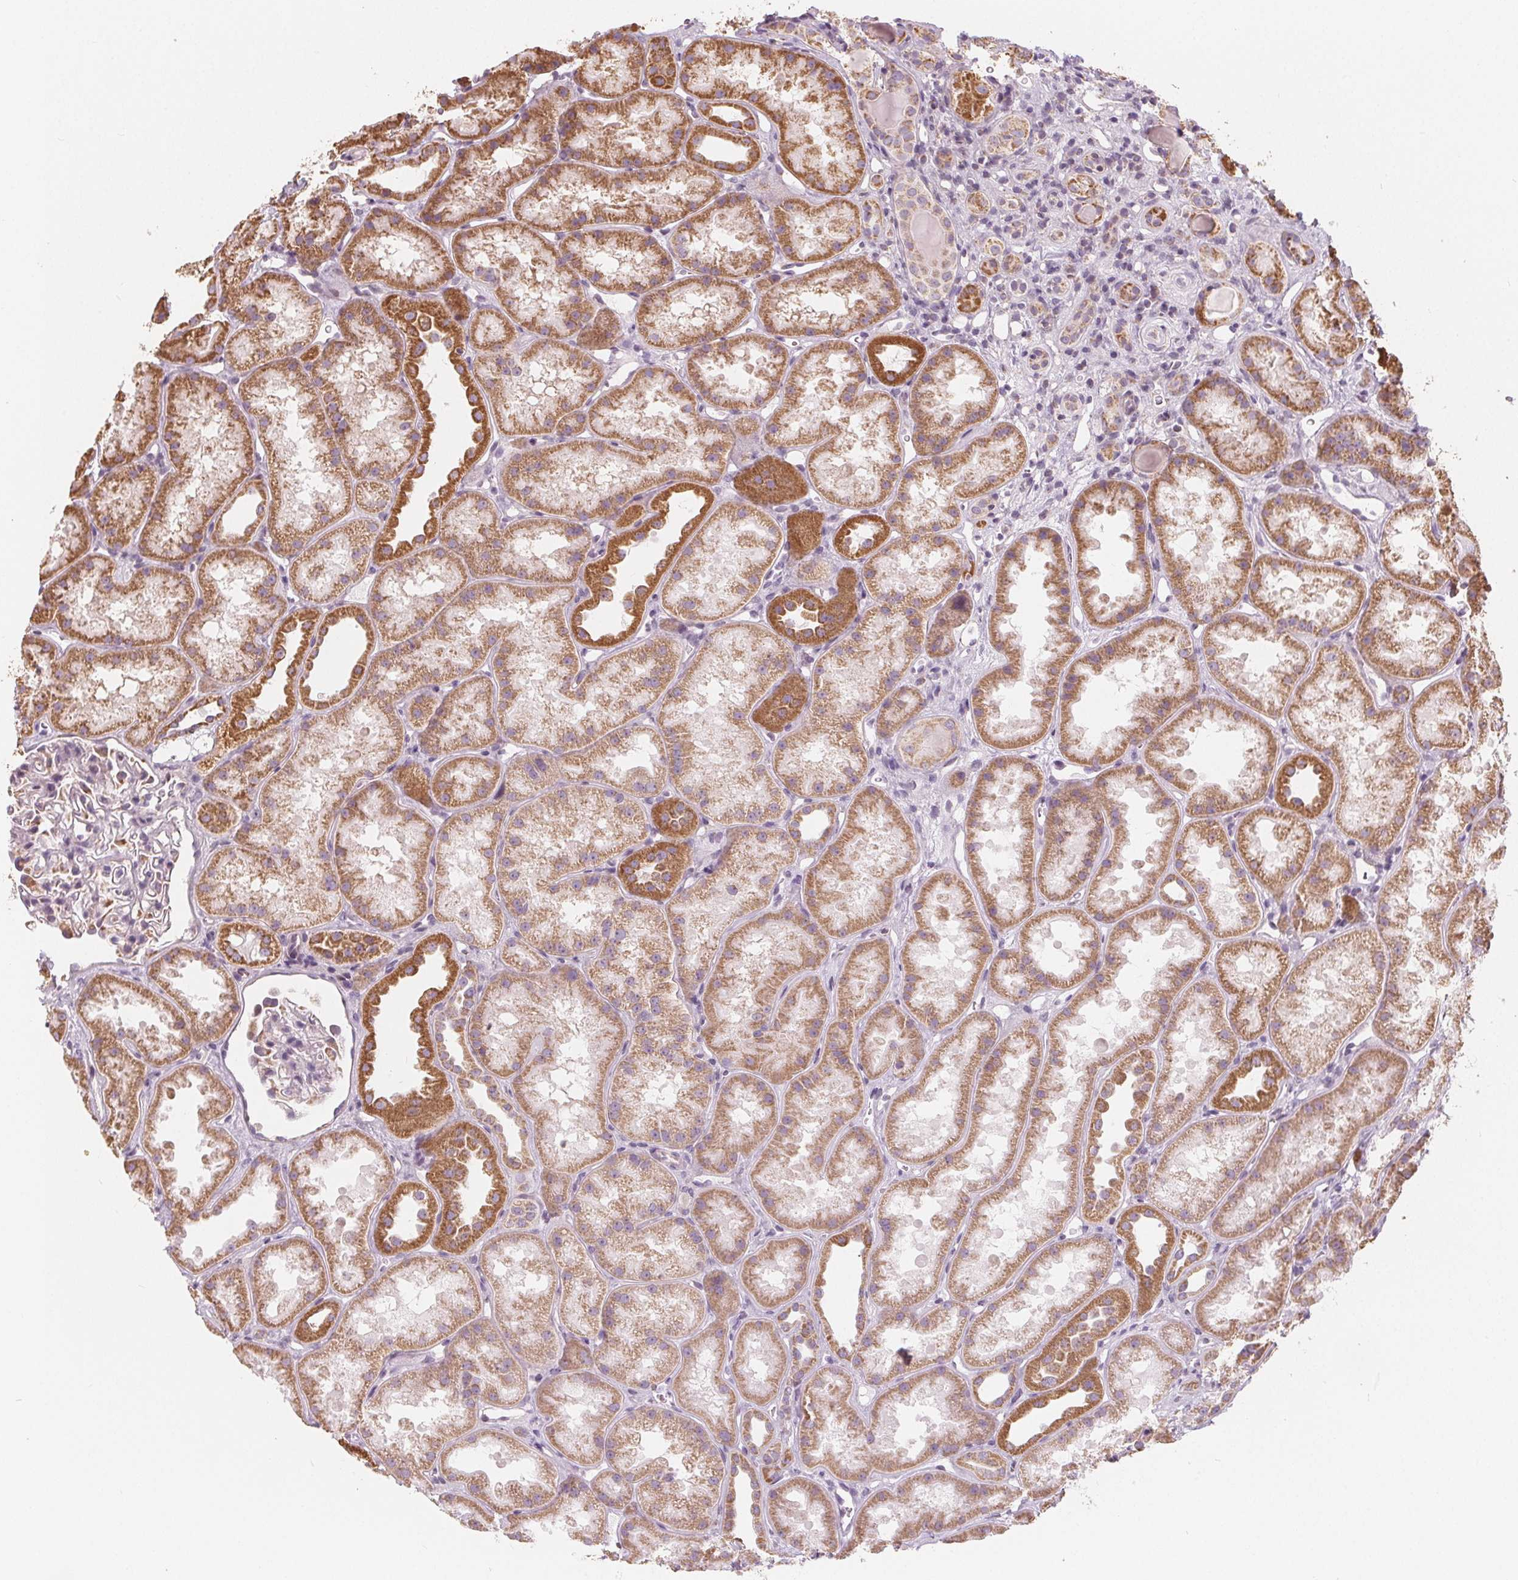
{"staining": {"intensity": "negative", "quantity": "none", "location": "none"}, "tissue": "kidney", "cell_type": "Cells in glomeruli", "image_type": "normal", "snomed": [{"axis": "morphology", "description": "Normal tissue, NOS"}, {"axis": "topography", "description": "Kidney"}], "caption": "Immunohistochemical staining of benign kidney shows no significant staining in cells in glomeruli. (Immunohistochemistry, brightfield microscopy, high magnification).", "gene": "NUP210L", "patient": {"sex": "male", "age": 61}}